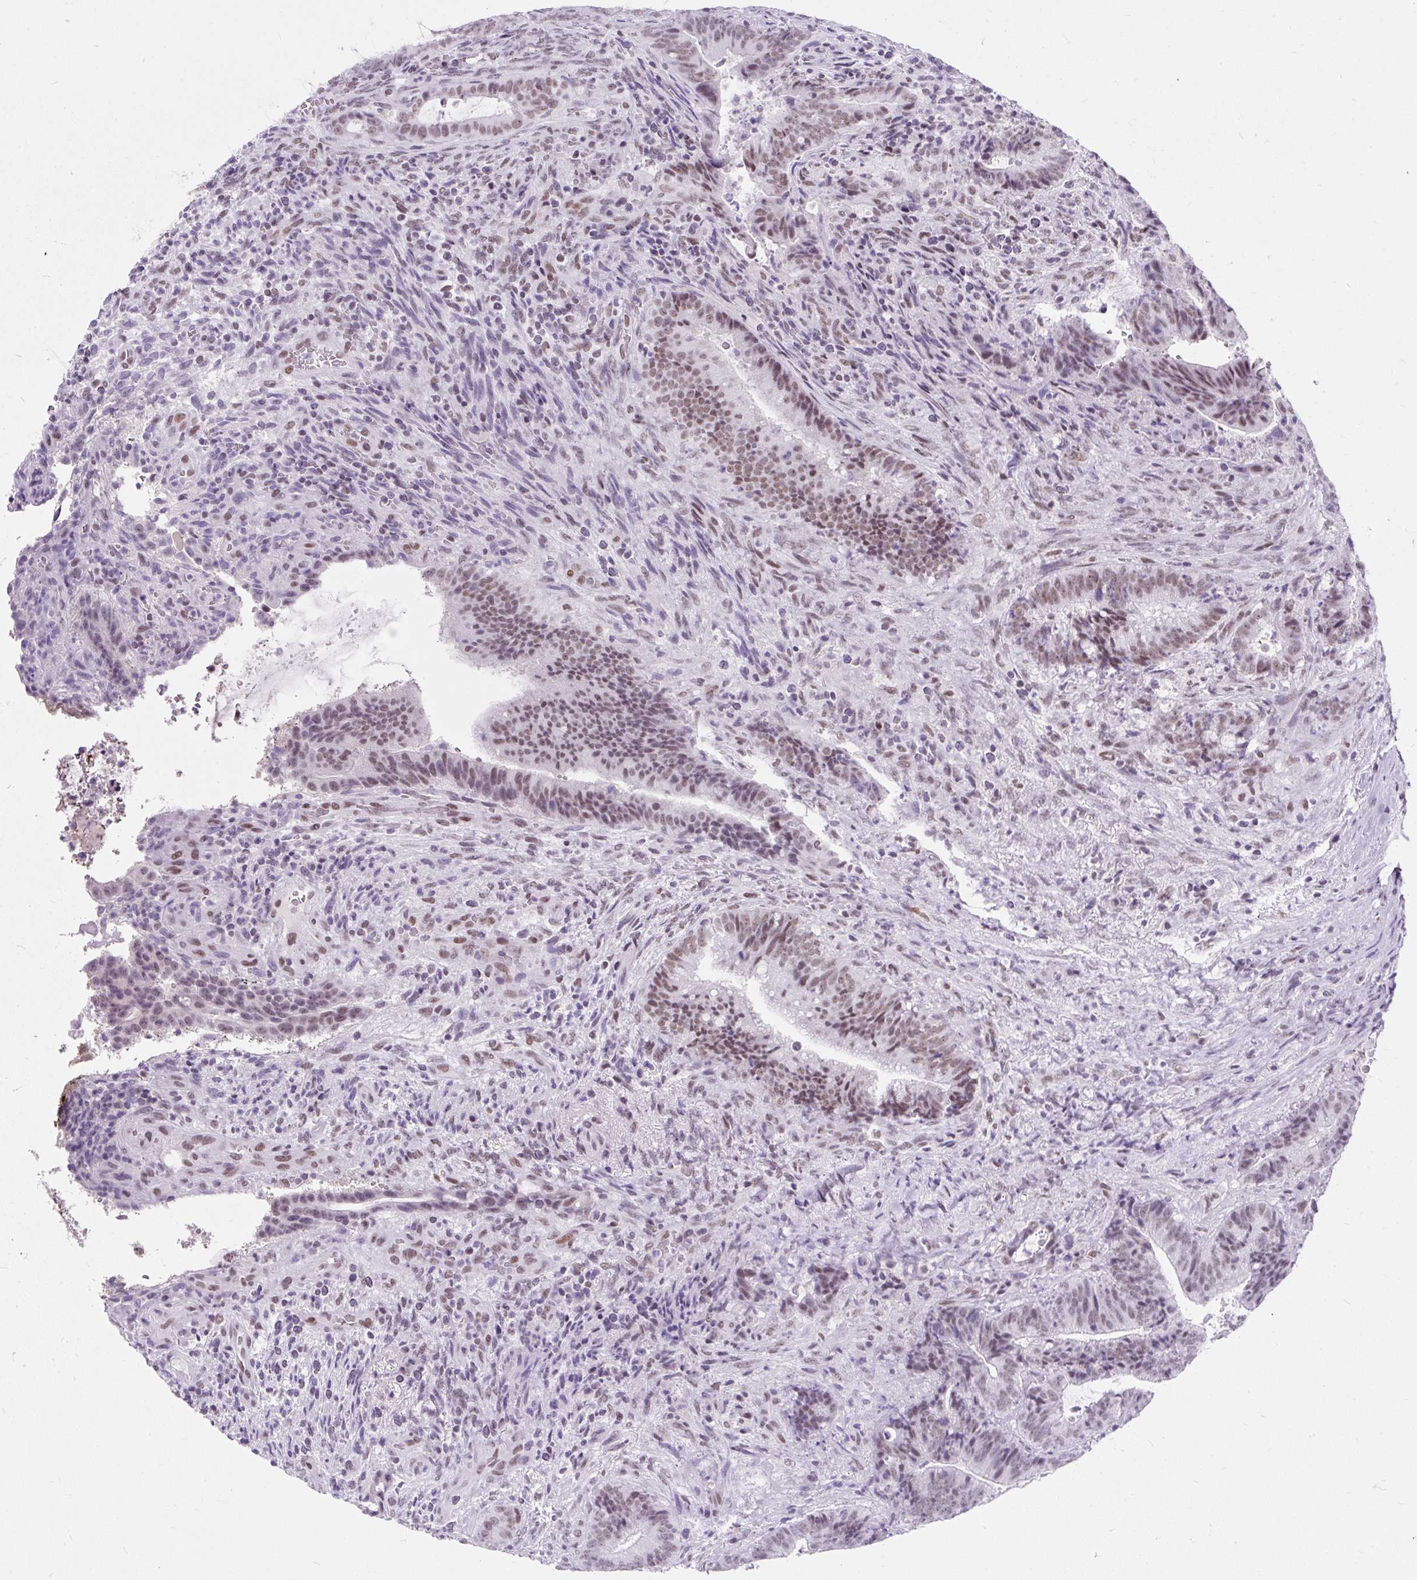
{"staining": {"intensity": "weak", "quantity": ">75%", "location": "nuclear"}, "tissue": "colorectal cancer", "cell_type": "Tumor cells", "image_type": "cancer", "snomed": [{"axis": "morphology", "description": "Adenocarcinoma, NOS"}, {"axis": "topography", "description": "Colon"}], "caption": "IHC image of neoplastic tissue: colorectal cancer stained using IHC demonstrates low levels of weak protein expression localized specifically in the nuclear of tumor cells, appearing as a nuclear brown color.", "gene": "PLCXD2", "patient": {"sex": "female", "age": 43}}